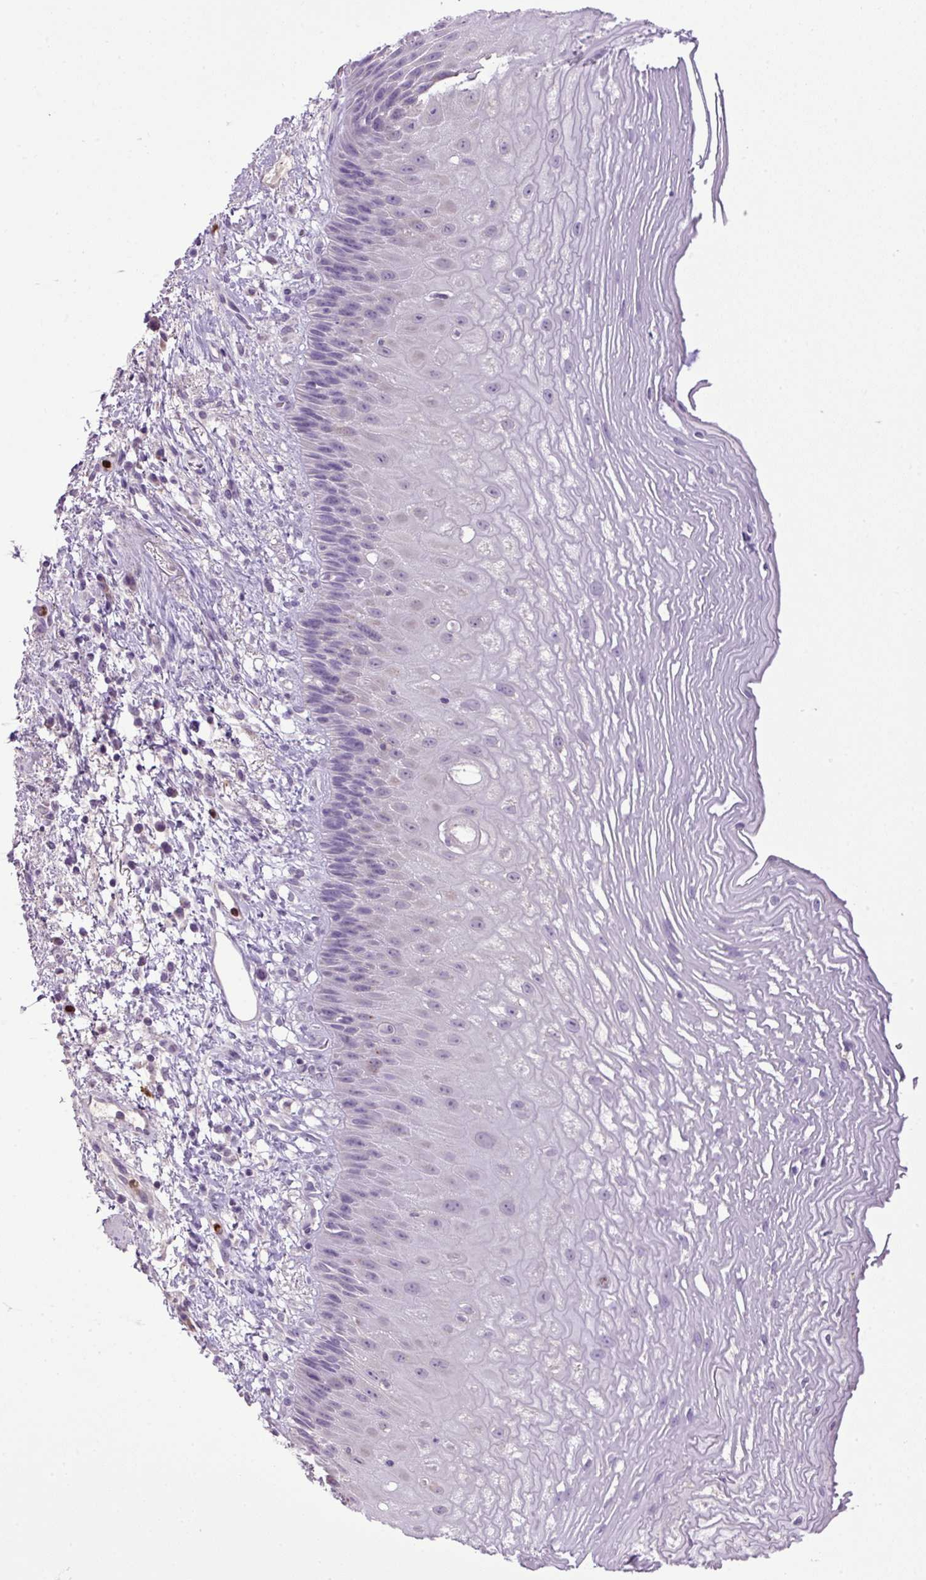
{"staining": {"intensity": "weak", "quantity": "<25%", "location": "cytoplasmic/membranous,nuclear"}, "tissue": "esophagus", "cell_type": "Squamous epithelial cells", "image_type": "normal", "snomed": [{"axis": "morphology", "description": "Normal tissue, NOS"}, {"axis": "topography", "description": "Esophagus"}], "caption": "Immunohistochemistry of unremarkable human esophagus shows no staining in squamous epithelial cells. Nuclei are stained in blue.", "gene": "HTR3E", "patient": {"sex": "male", "age": 60}}